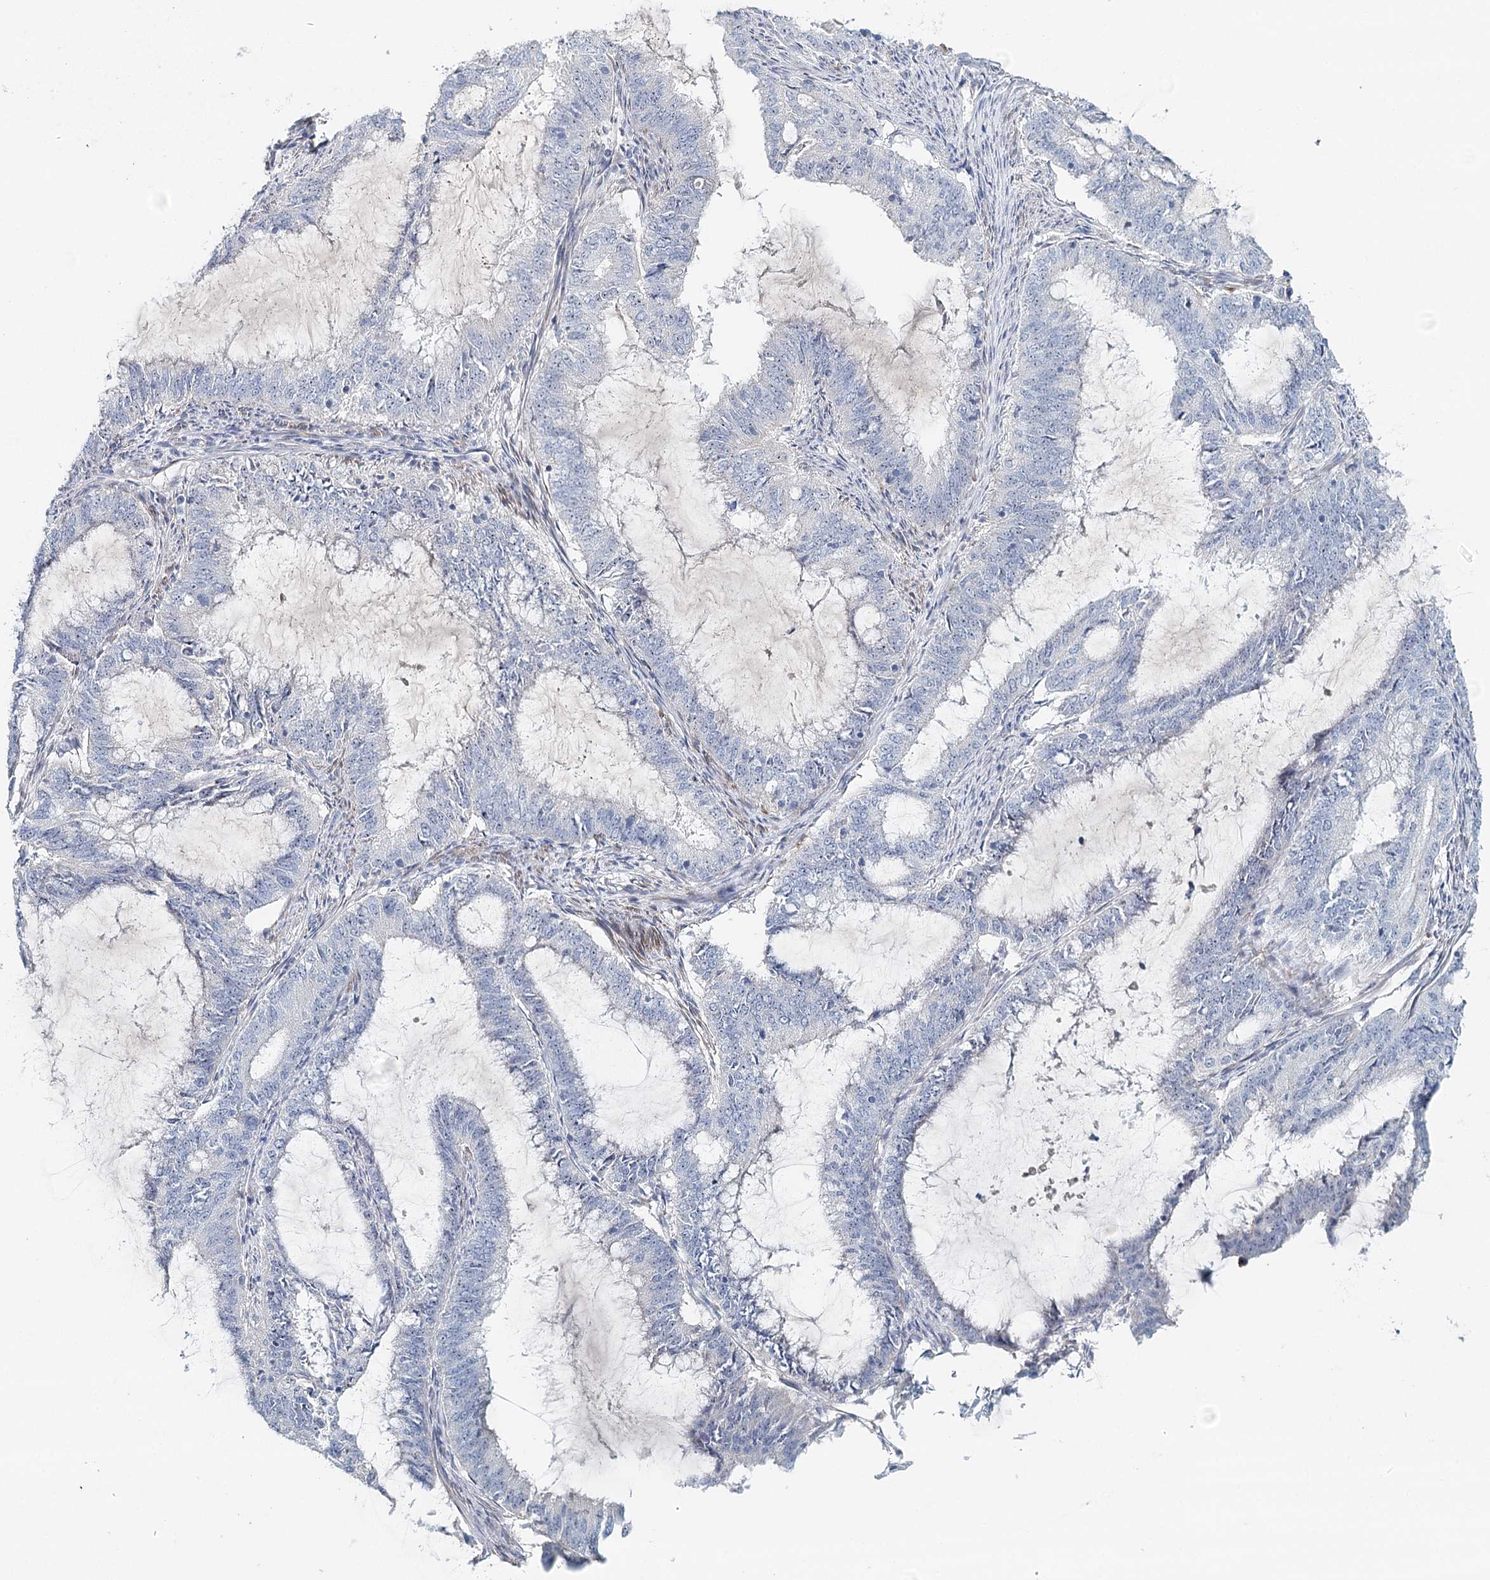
{"staining": {"intensity": "negative", "quantity": "none", "location": "none"}, "tissue": "endometrial cancer", "cell_type": "Tumor cells", "image_type": "cancer", "snomed": [{"axis": "morphology", "description": "Adenocarcinoma, NOS"}, {"axis": "topography", "description": "Endometrium"}], "caption": "The immunohistochemistry histopathology image has no significant positivity in tumor cells of endometrial cancer (adenocarcinoma) tissue. The staining was performed using DAB (3,3'-diaminobenzidine) to visualize the protein expression in brown, while the nuclei were stained in blue with hematoxylin (Magnification: 20x).", "gene": "RBM43", "patient": {"sex": "female", "age": 51}}